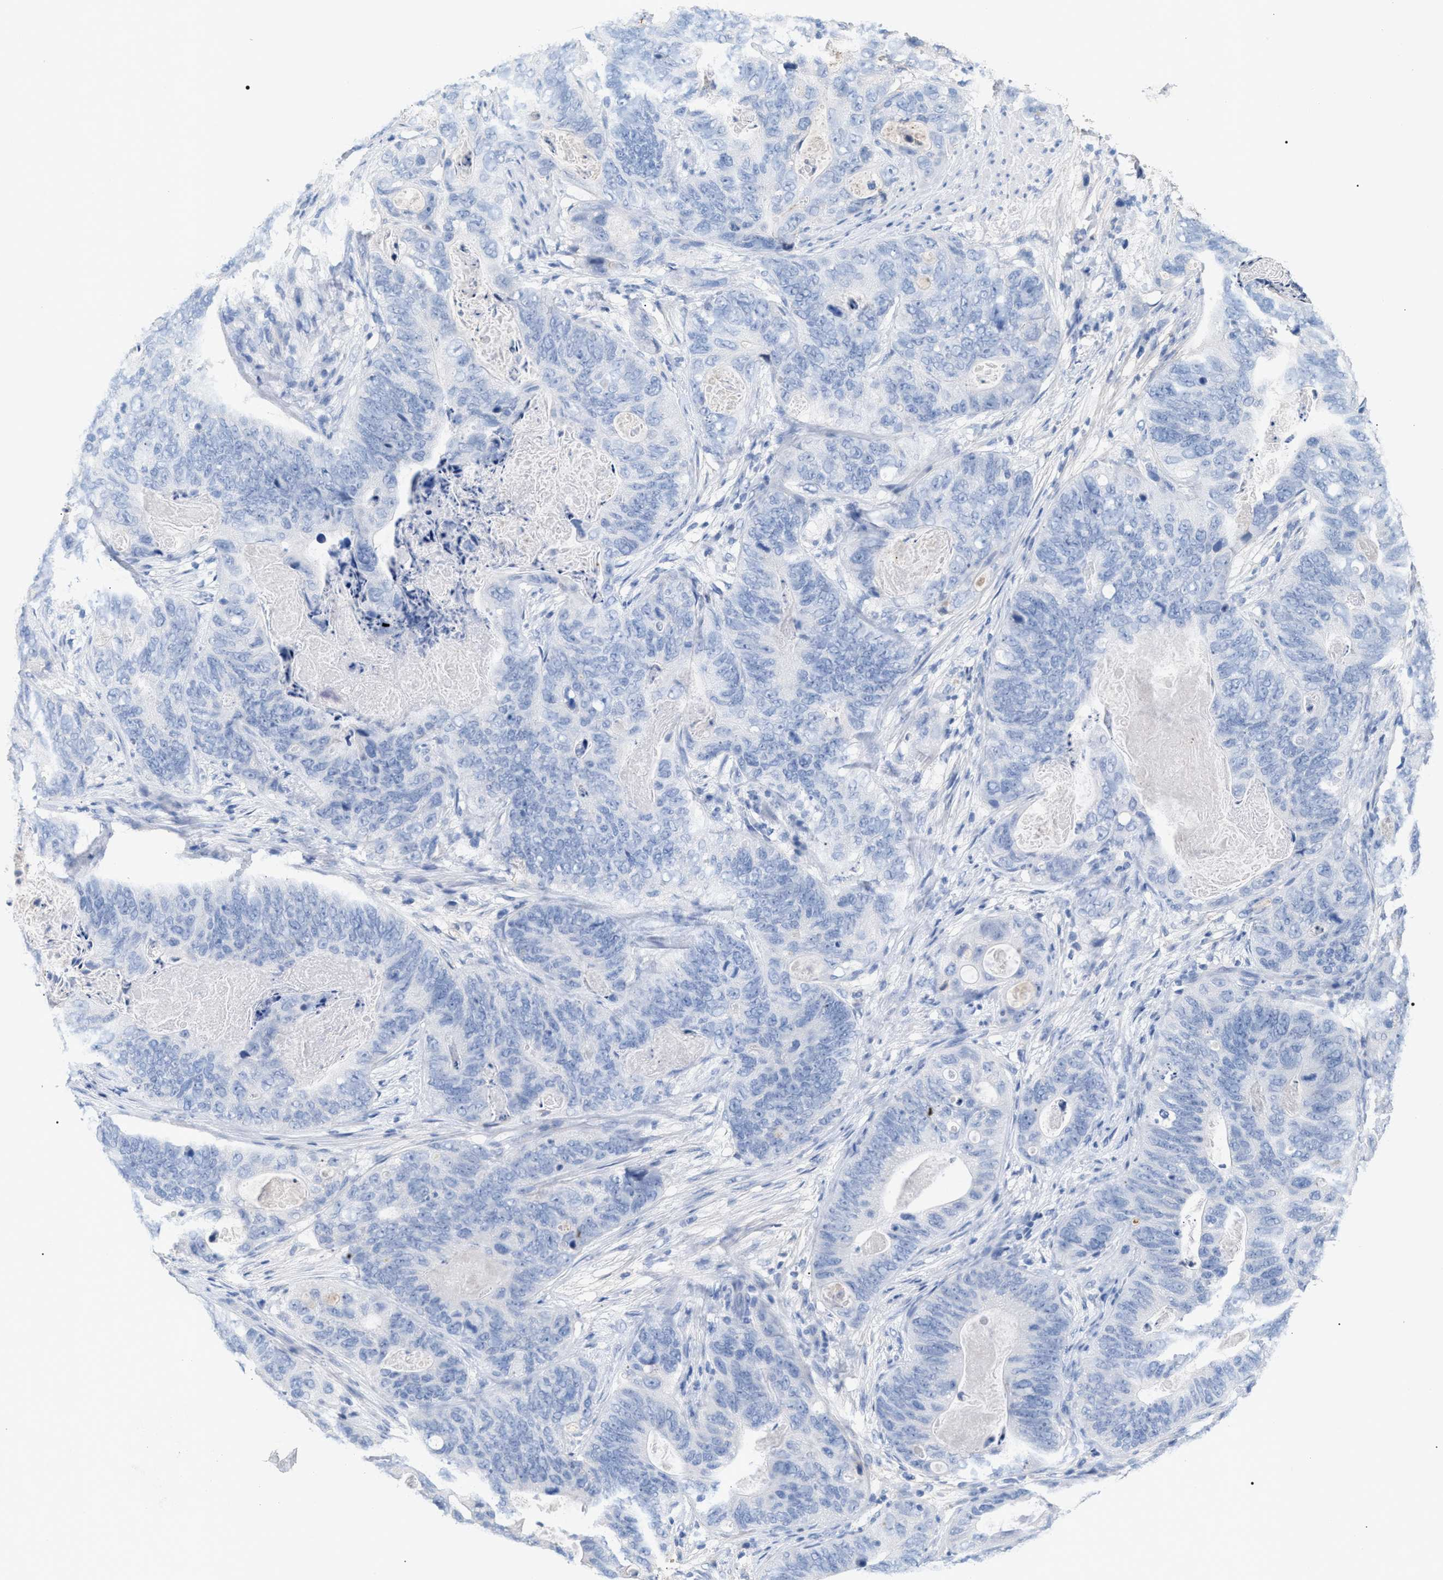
{"staining": {"intensity": "negative", "quantity": "none", "location": "none"}, "tissue": "stomach cancer", "cell_type": "Tumor cells", "image_type": "cancer", "snomed": [{"axis": "morphology", "description": "Adenocarcinoma, NOS"}, {"axis": "topography", "description": "Stomach"}], "caption": "IHC histopathology image of neoplastic tissue: stomach cancer stained with DAB (3,3'-diaminobenzidine) displays no significant protein expression in tumor cells. (IHC, brightfield microscopy, high magnification).", "gene": "APOH", "patient": {"sex": "female", "age": 89}}